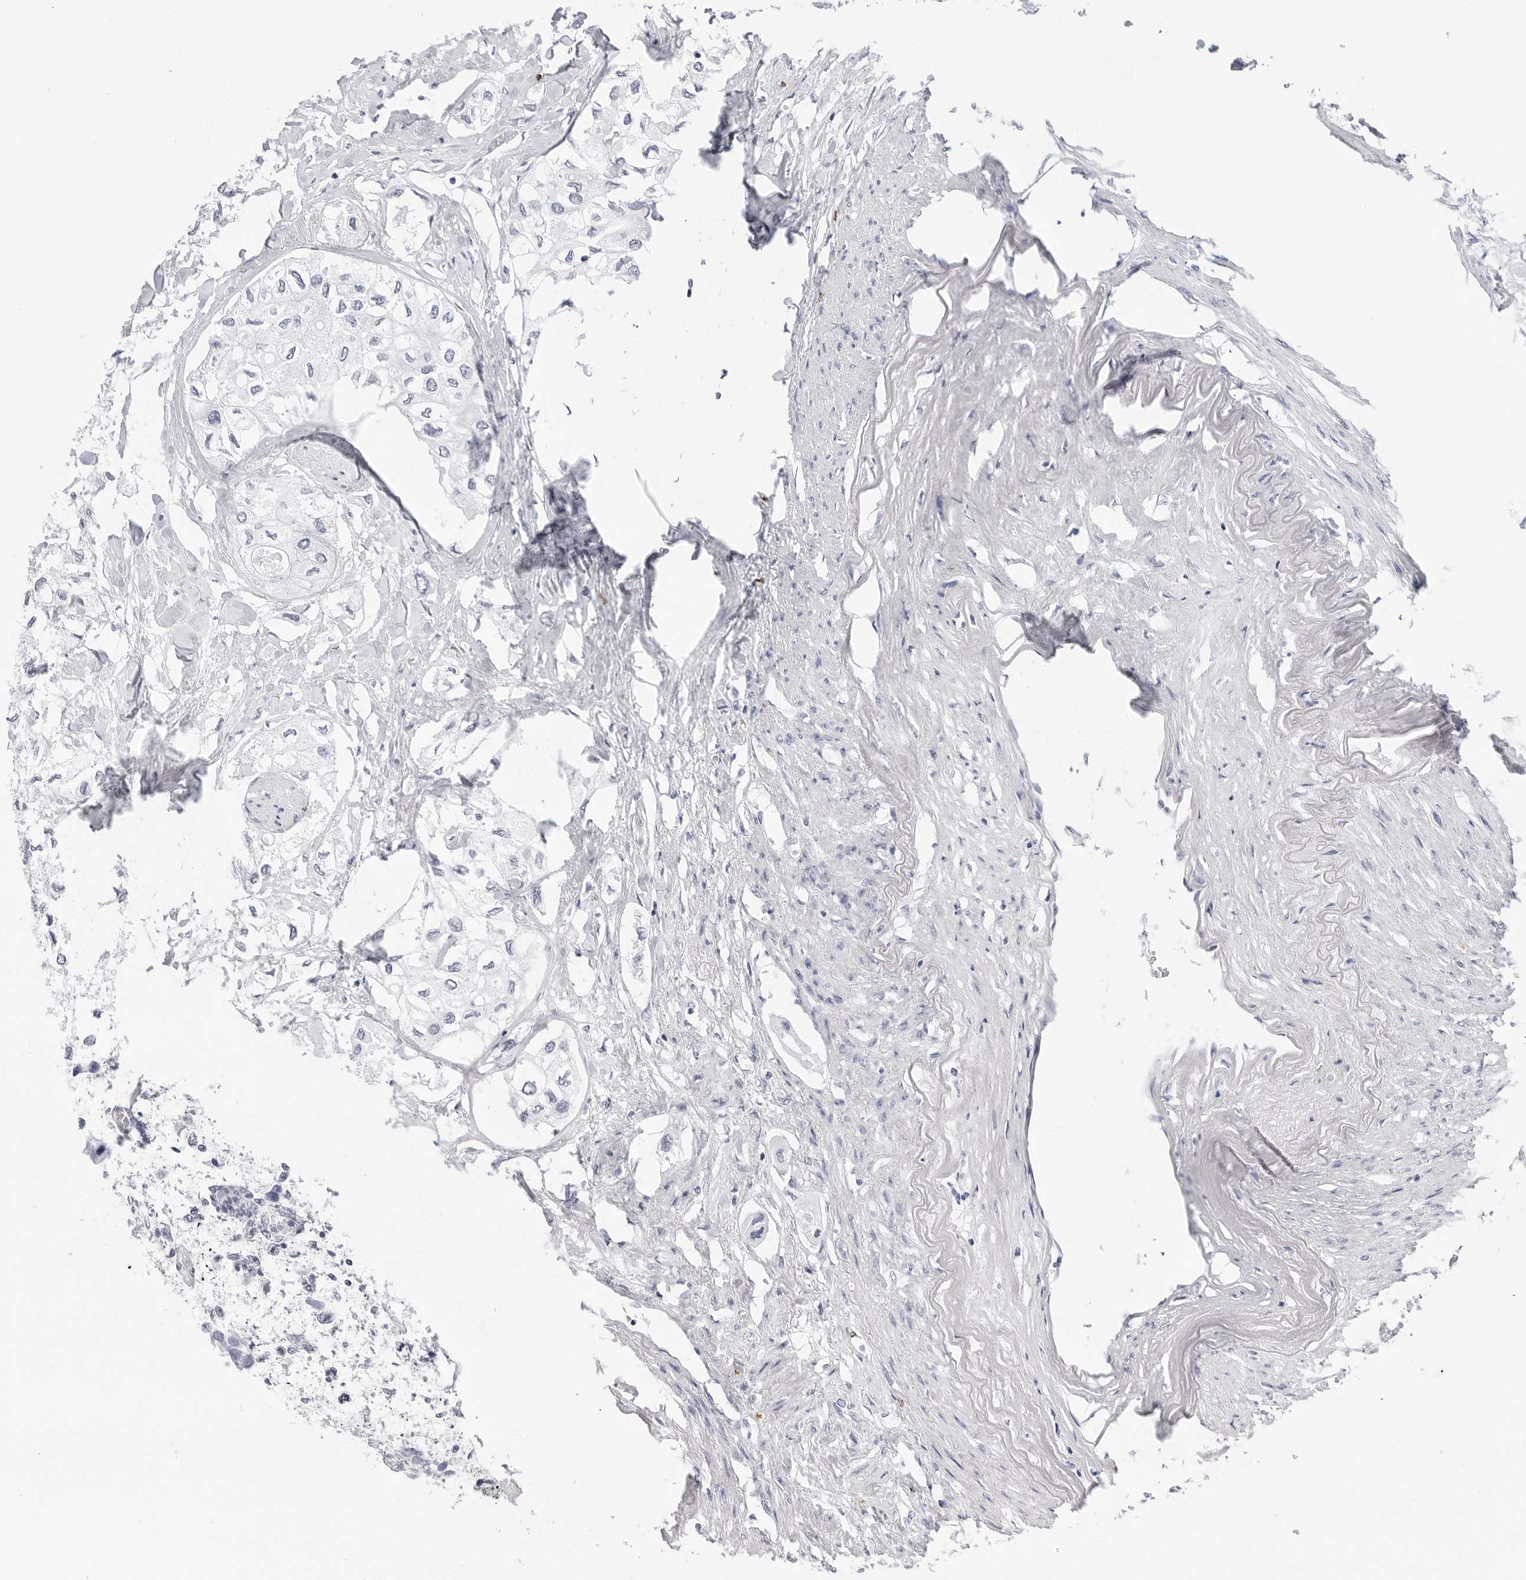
{"staining": {"intensity": "negative", "quantity": "none", "location": "none"}, "tissue": "urothelial cancer", "cell_type": "Tumor cells", "image_type": "cancer", "snomed": [{"axis": "morphology", "description": "Urothelial carcinoma, High grade"}, {"axis": "topography", "description": "Urinary bladder"}], "caption": "Tumor cells are negative for protein expression in human high-grade urothelial carcinoma. (DAB (3,3'-diaminobenzidine) IHC visualized using brightfield microscopy, high magnification).", "gene": "HSPB7", "patient": {"sex": "male", "age": 64}}